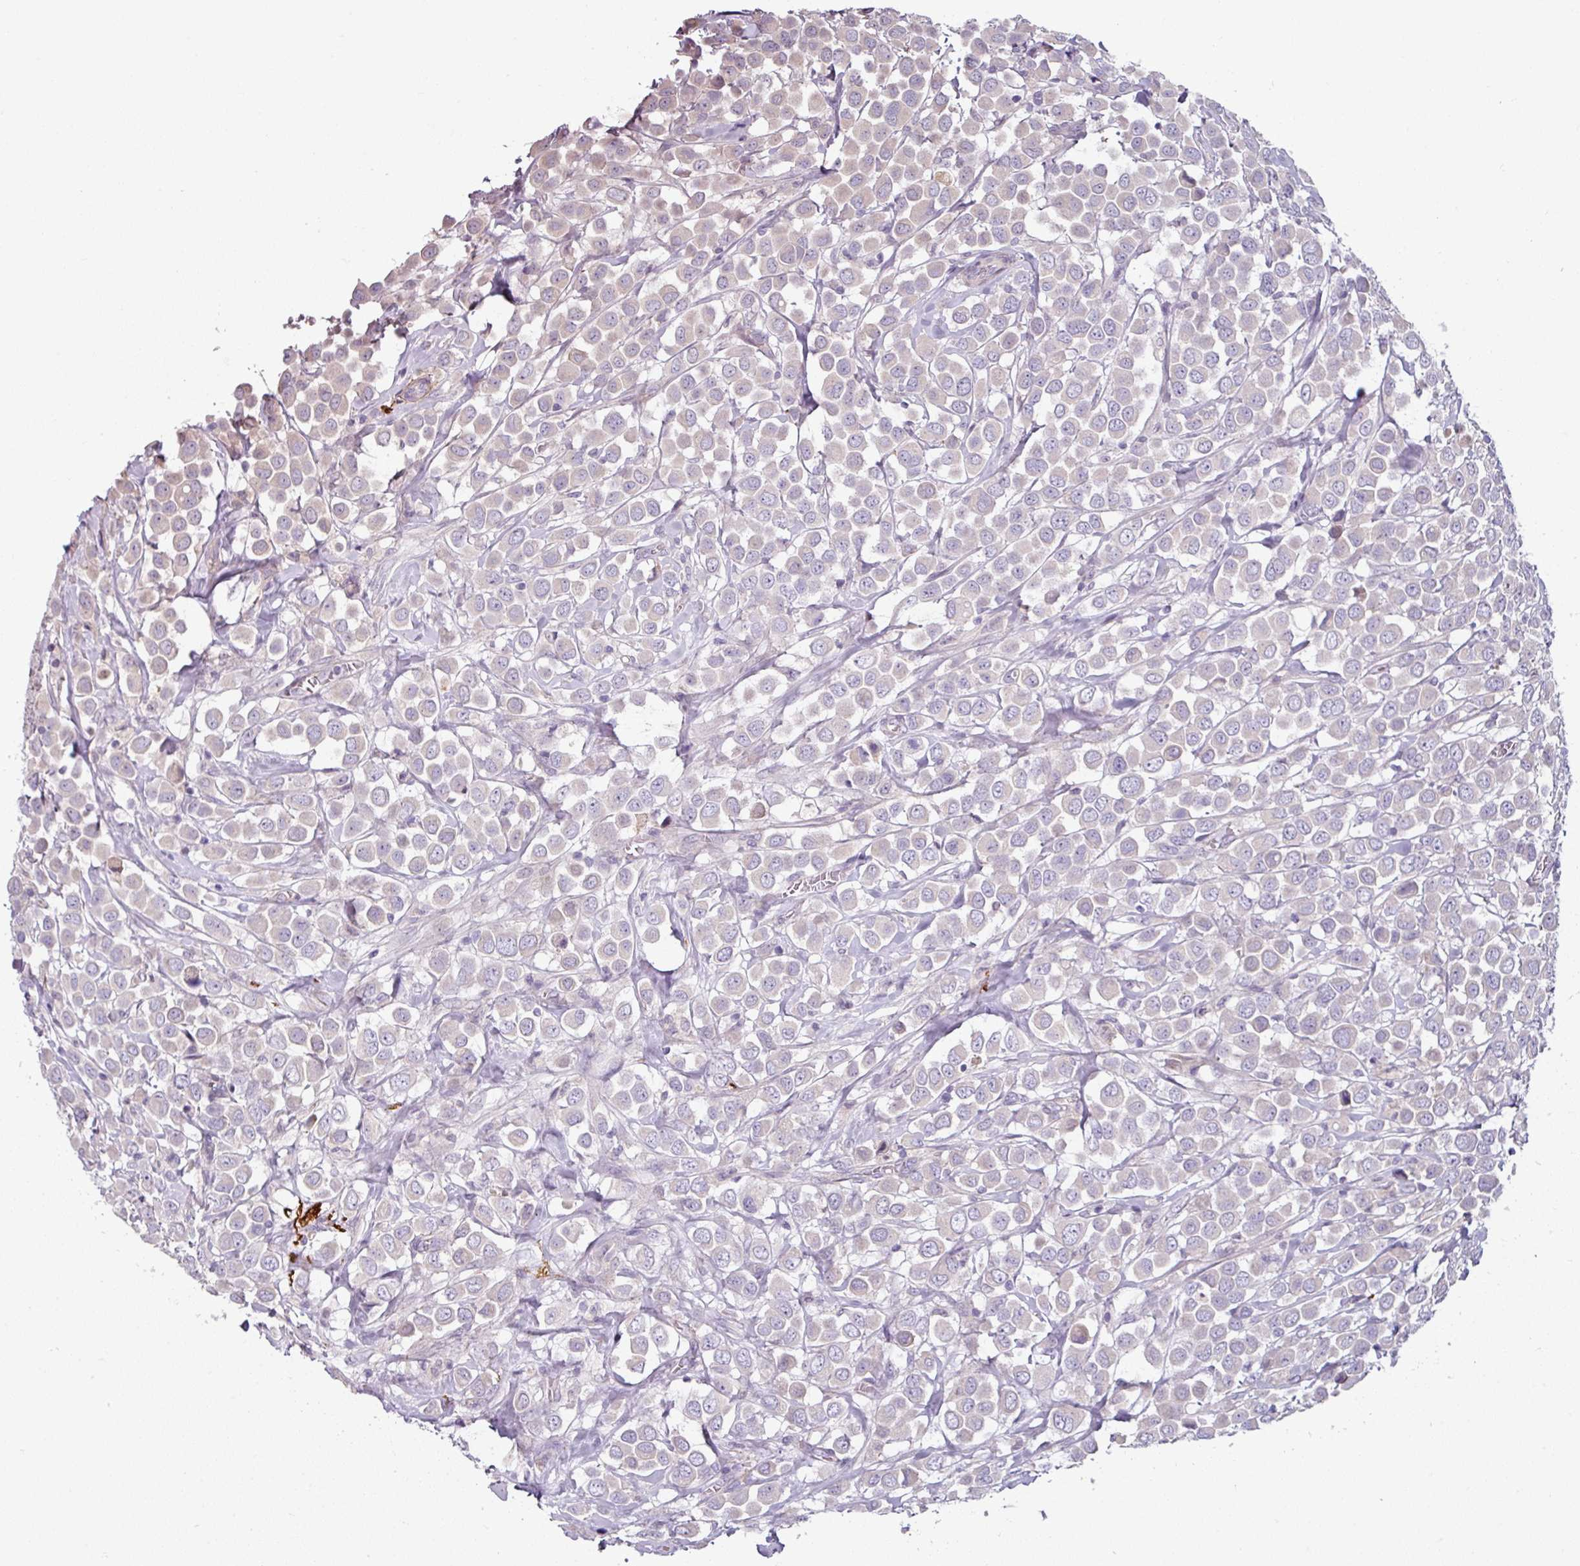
{"staining": {"intensity": "weak", "quantity": "<25%", "location": "cytoplasmic/membranous"}, "tissue": "breast cancer", "cell_type": "Tumor cells", "image_type": "cancer", "snomed": [{"axis": "morphology", "description": "Duct carcinoma"}, {"axis": "topography", "description": "Breast"}], "caption": "Breast cancer was stained to show a protein in brown. There is no significant staining in tumor cells. Nuclei are stained in blue.", "gene": "MTMR14", "patient": {"sex": "female", "age": 61}}